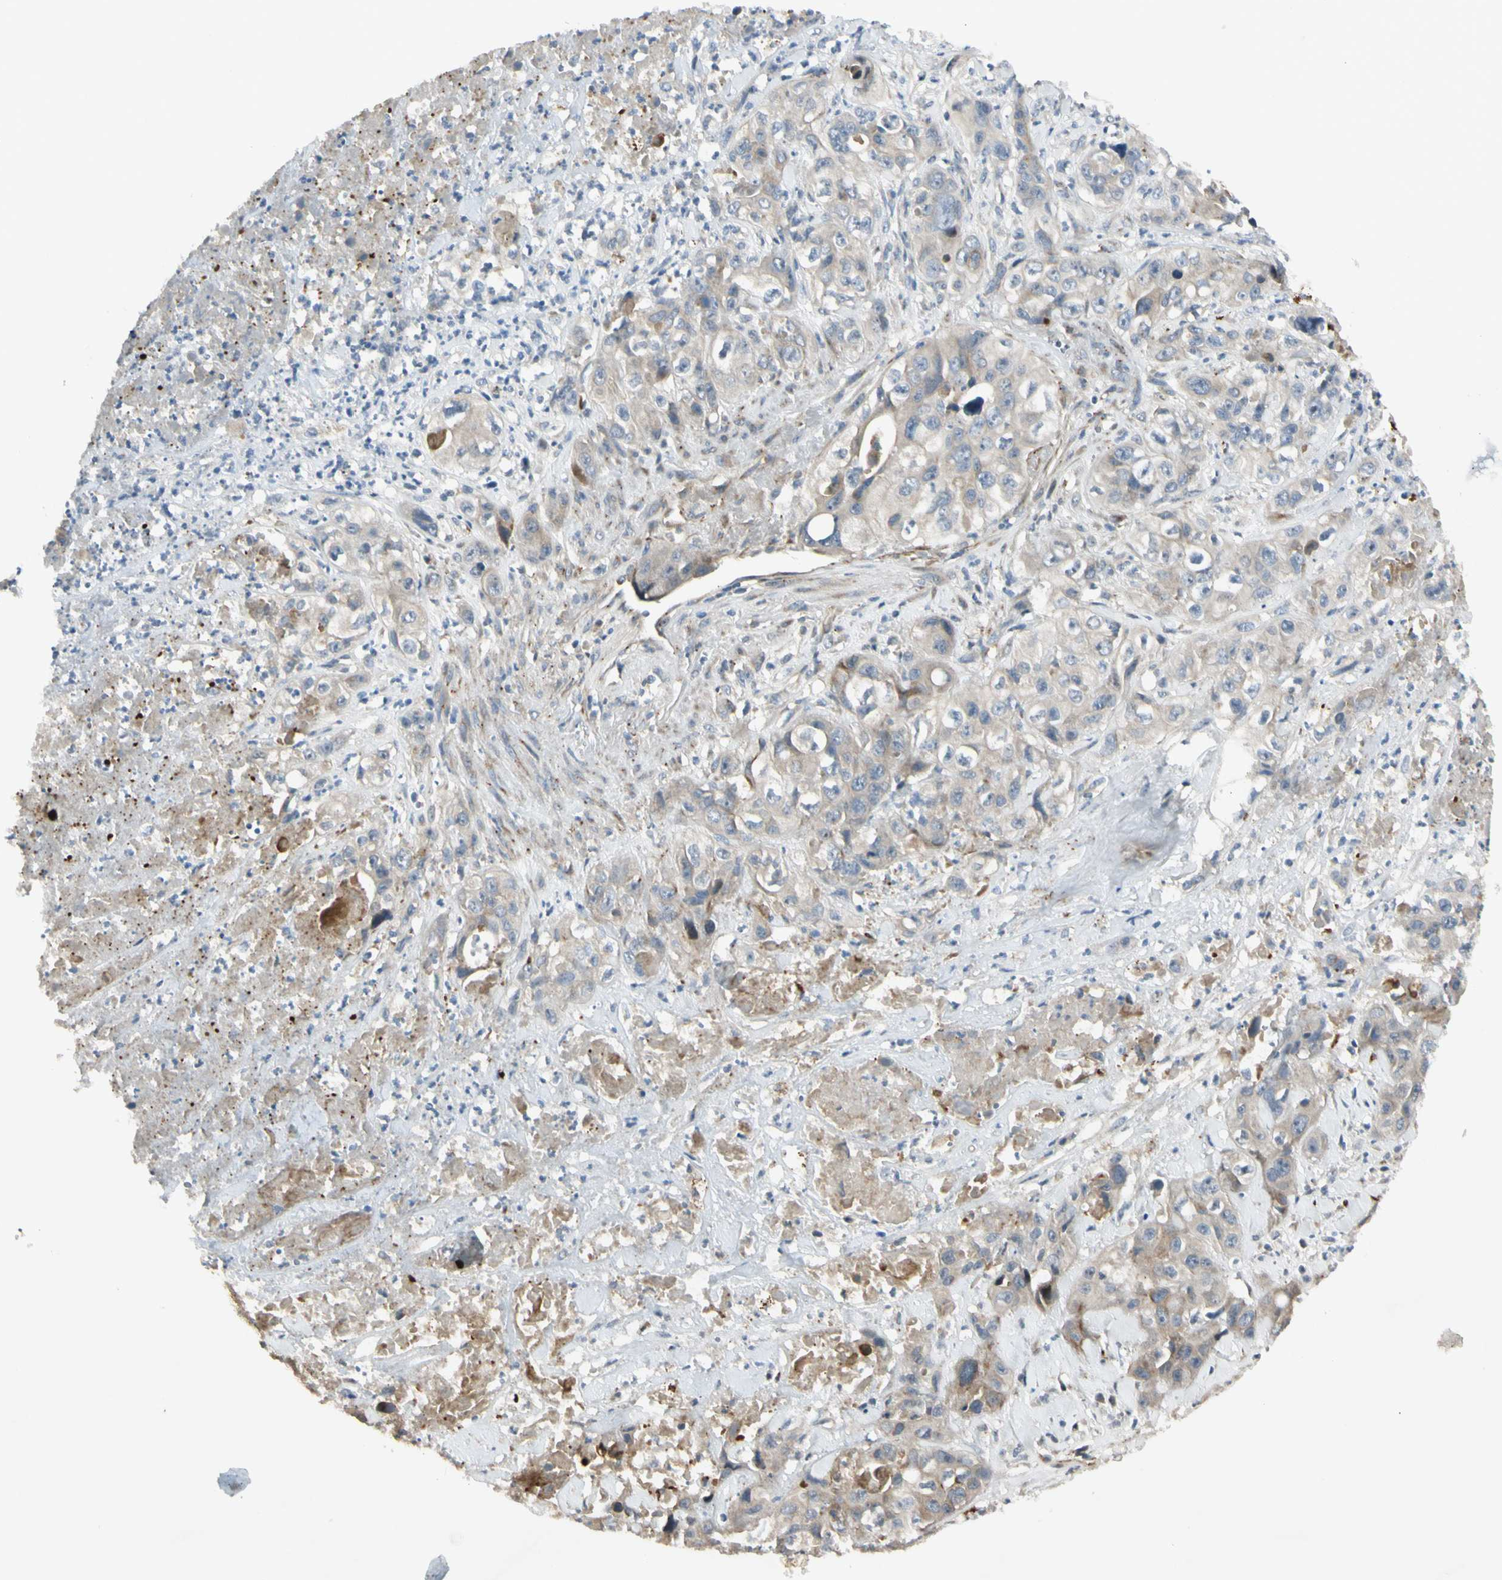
{"staining": {"intensity": "weak", "quantity": "25%-75%", "location": "cytoplasmic/membranous"}, "tissue": "liver cancer", "cell_type": "Tumor cells", "image_type": "cancer", "snomed": [{"axis": "morphology", "description": "Cholangiocarcinoma"}, {"axis": "topography", "description": "Liver"}], "caption": "A low amount of weak cytoplasmic/membranous positivity is seen in about 25%-75% of tumor cells in cholangiocarcinoma (liver) tissue.", "gene": "NDFIP1", "patient": {"sex": "female", "age": 61}}